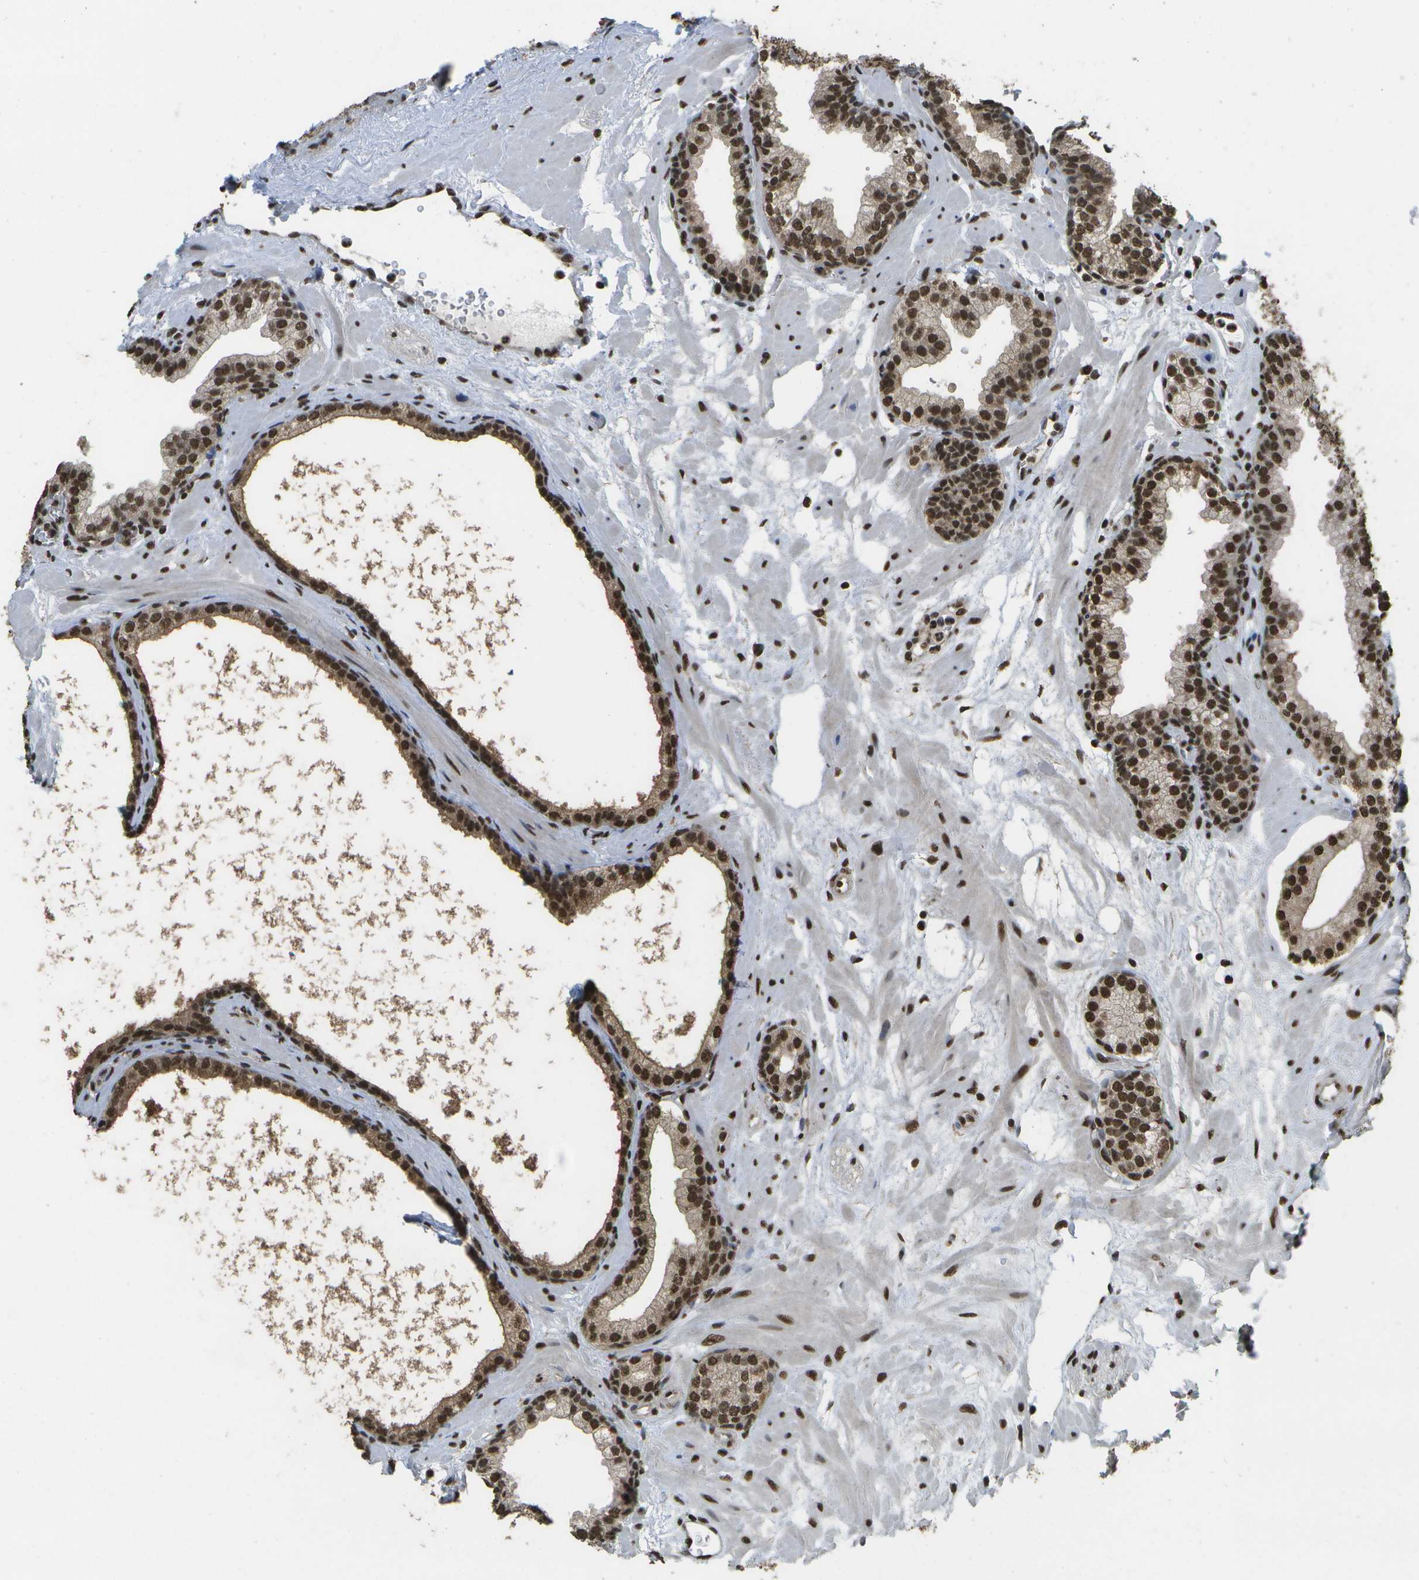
{"staining": {"intensity": "strong", "quantity": ">75%", "location": "cytoplasmic/membranous,nuclear"}, "tissue": "prostate", "cell_type": "Glandular cells", "image_type": "normal", "snomed": [{"axis": "morphology", "description": "Normal tissue, NOS"}, {"axis": "morphology", "description": "Urothelial carcinoma, Low grade"}, {"axis": "topography", "description": "Urinary bladder"}, {"axis": "topography", "description": "Prostate"}], "caption": "Glandular cells reveal high levels of strong cytoplasmic/membranous,nuclear expression in about >75% of cells in normal prostate.", "gene": "SPEN", "patient": {"sex": "male", "age": 60}}